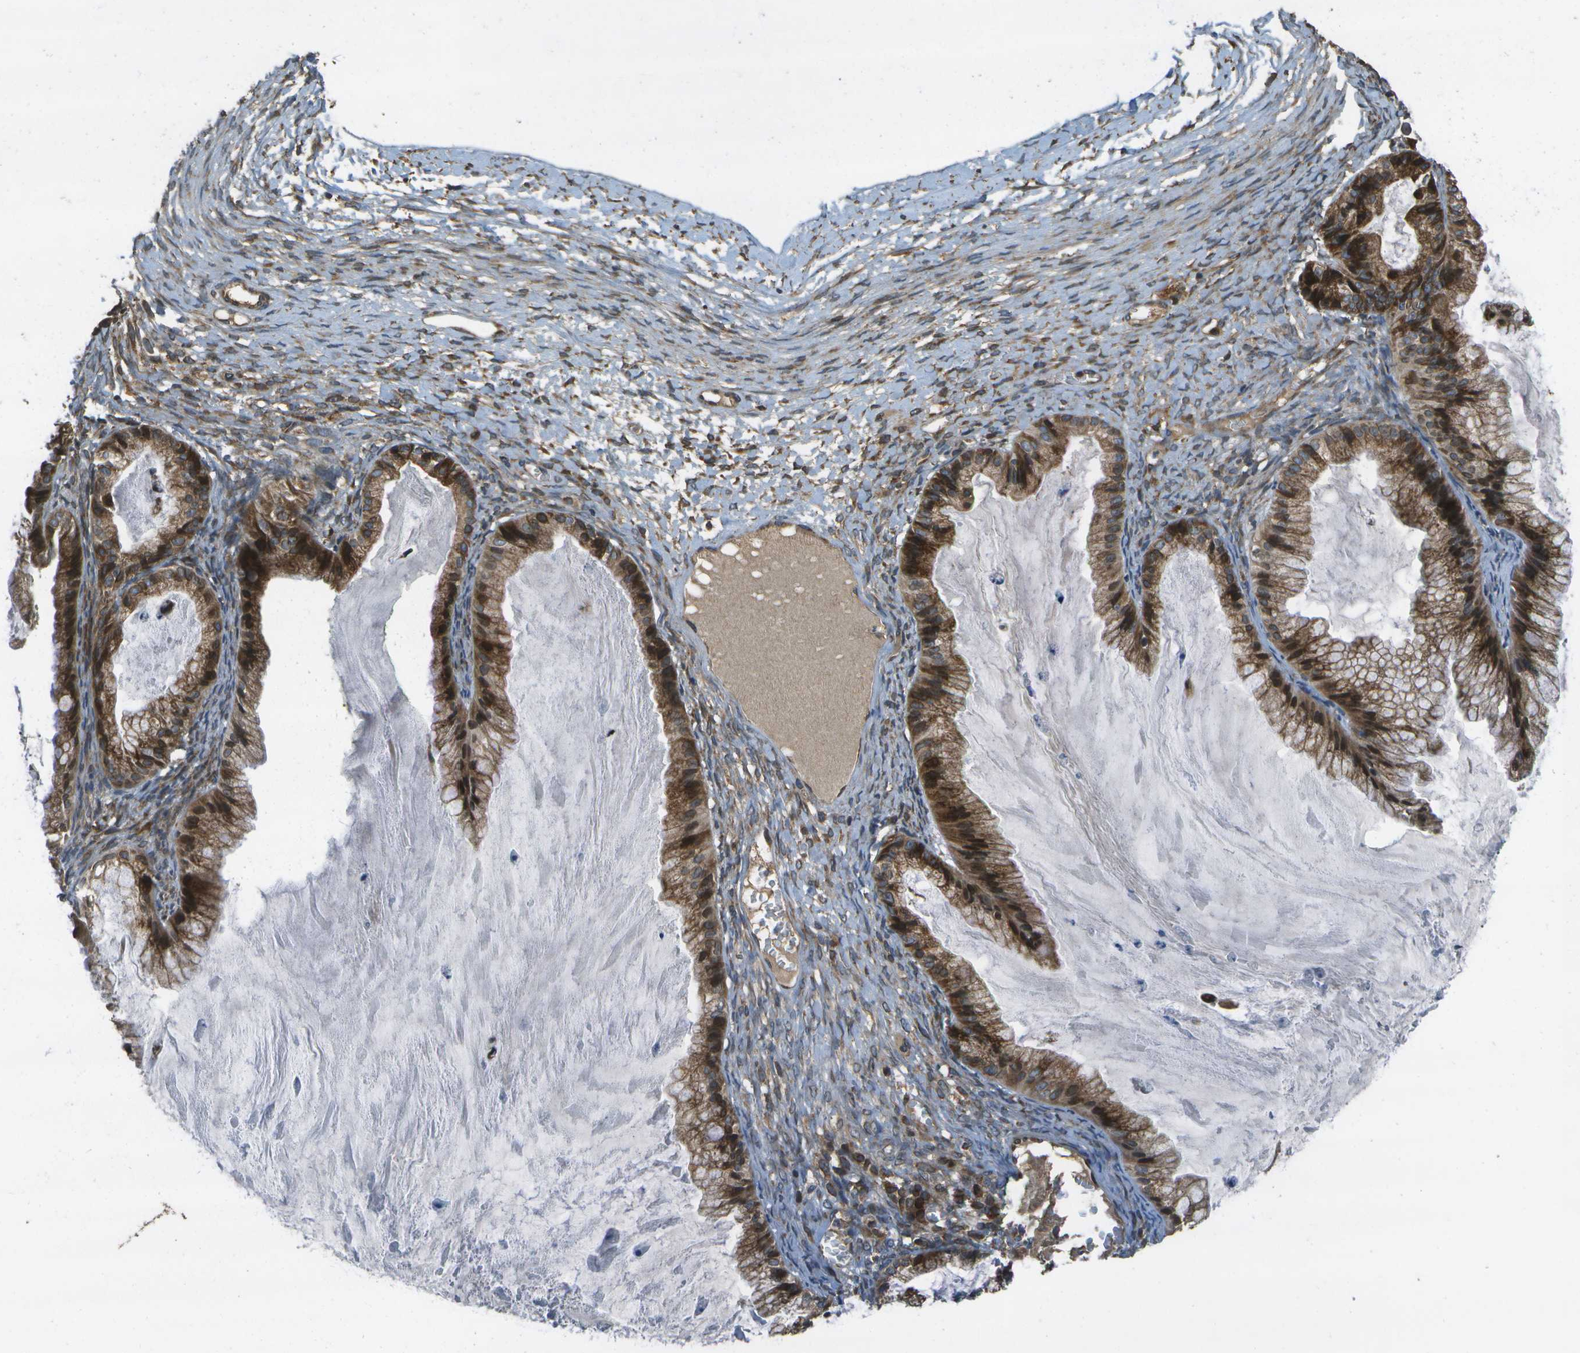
{"staining": {"intensity": "strong", "quantity": ">75%", "location": "cytoplasmic/membranous"}, "tissue": "ovarian cancer", "cell_type": "Tumor cells", "image_type": "cancer", "snomed": [{"axis": "morphology", "description": "Cystadenocarcinoma, mucinous, NOS"}, {"axis": "topography", "description": "Ovary"}], "caption": "Protein expression analysis of human ovarian cancer (mucinous cystadenocarcinoma) reveals strong cytoplasmic/membranous expression in about >75% of tumor cells.", "gene": "HFE", "patient": {"sex": "female", "age": 57}}